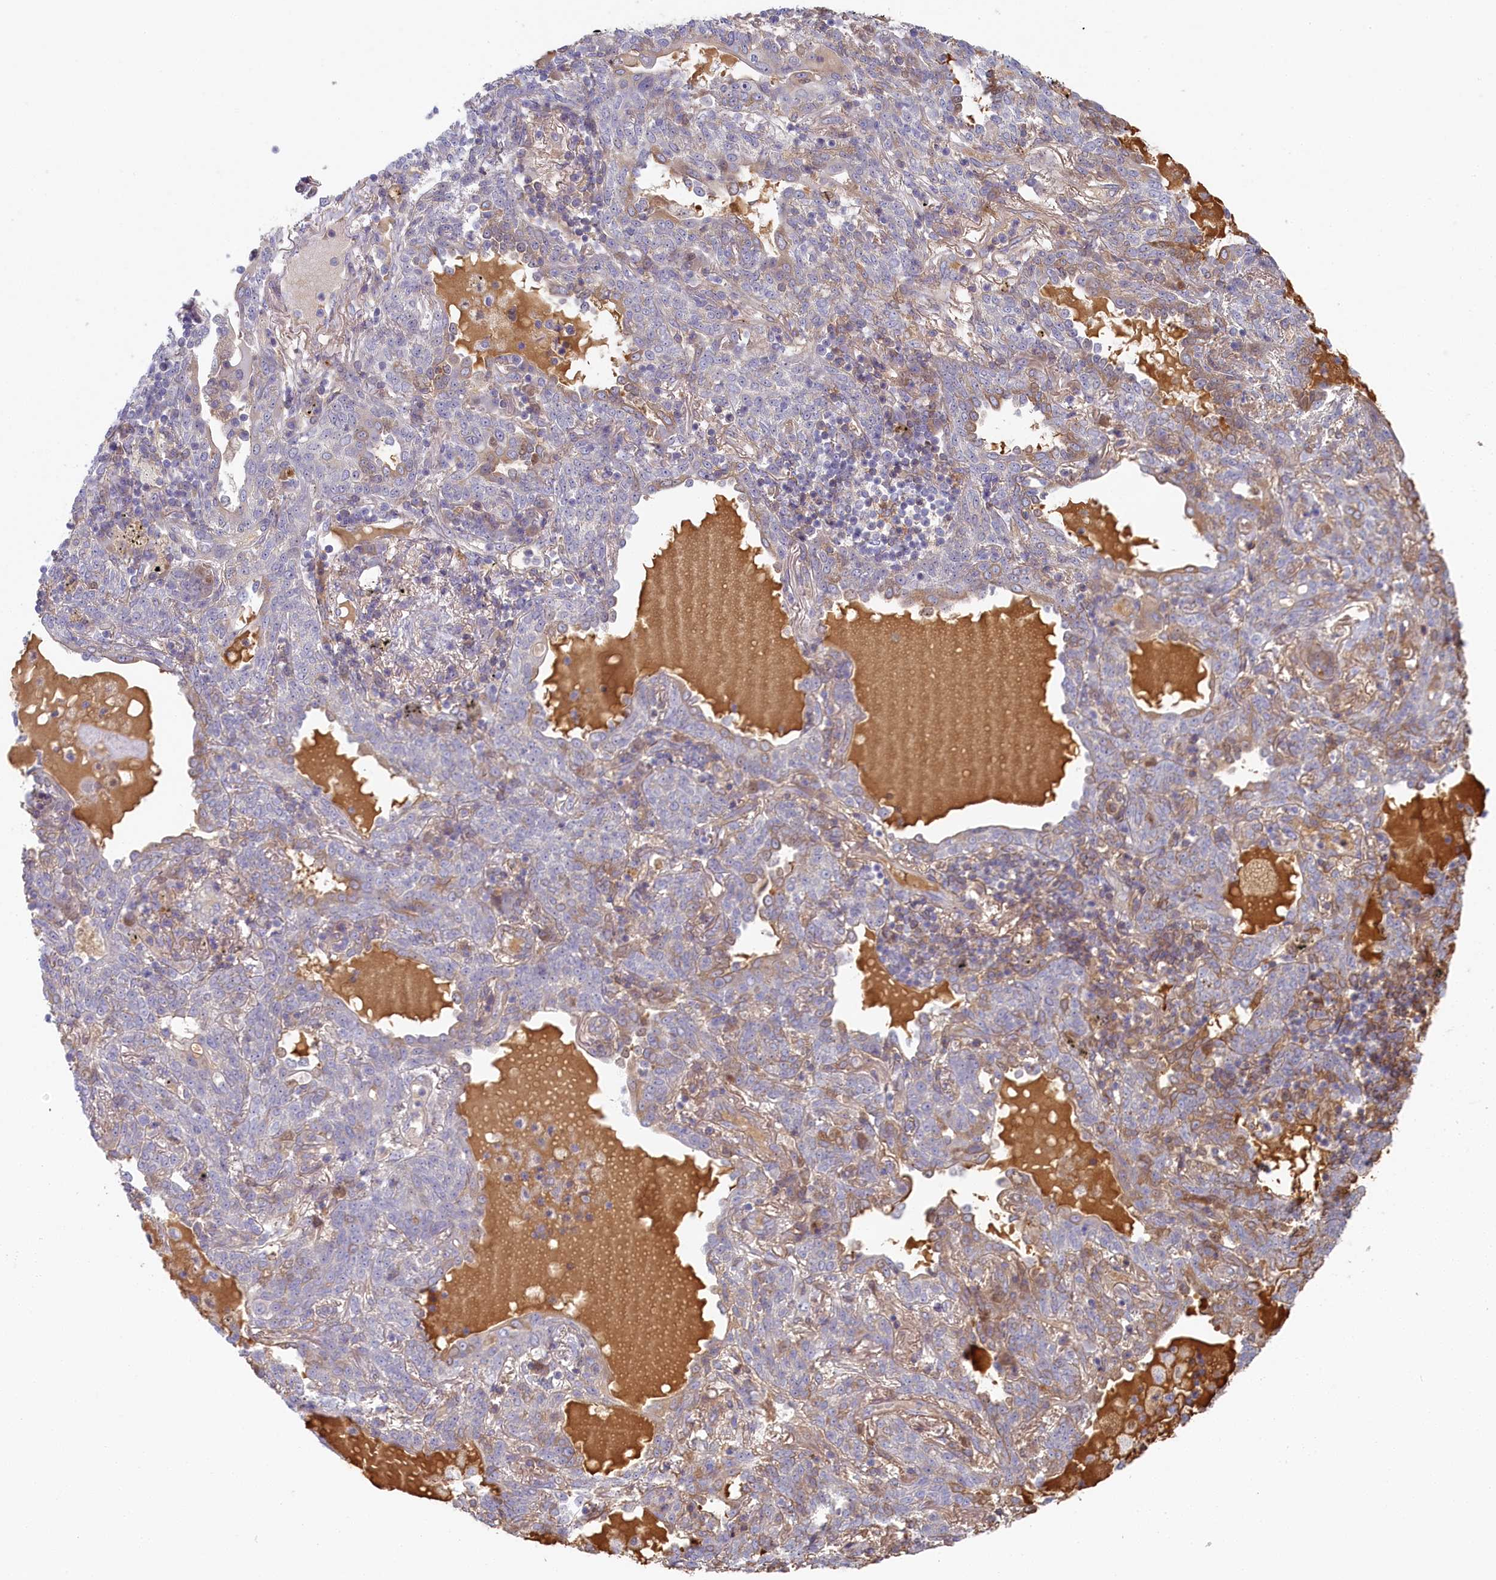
{"staining": {"intensity": "negative", "quantity": "none", "location": "none"}, "tissue": "lung cancer", "cell_type": "Tumor cells", "image_type": "cancer", "snomed": [{"axis": "morphology", "description": "Squamous cell carcinoma, NOS"}, {"axis": "topography", "description": "Lung"}], "caption": "Human lung squamous cell carcinoma stained for a protein using immunohistochemistry shows no expression in tumor cells.", "gene": "STX16", "patient": {"sex": "female", "age": 70}}